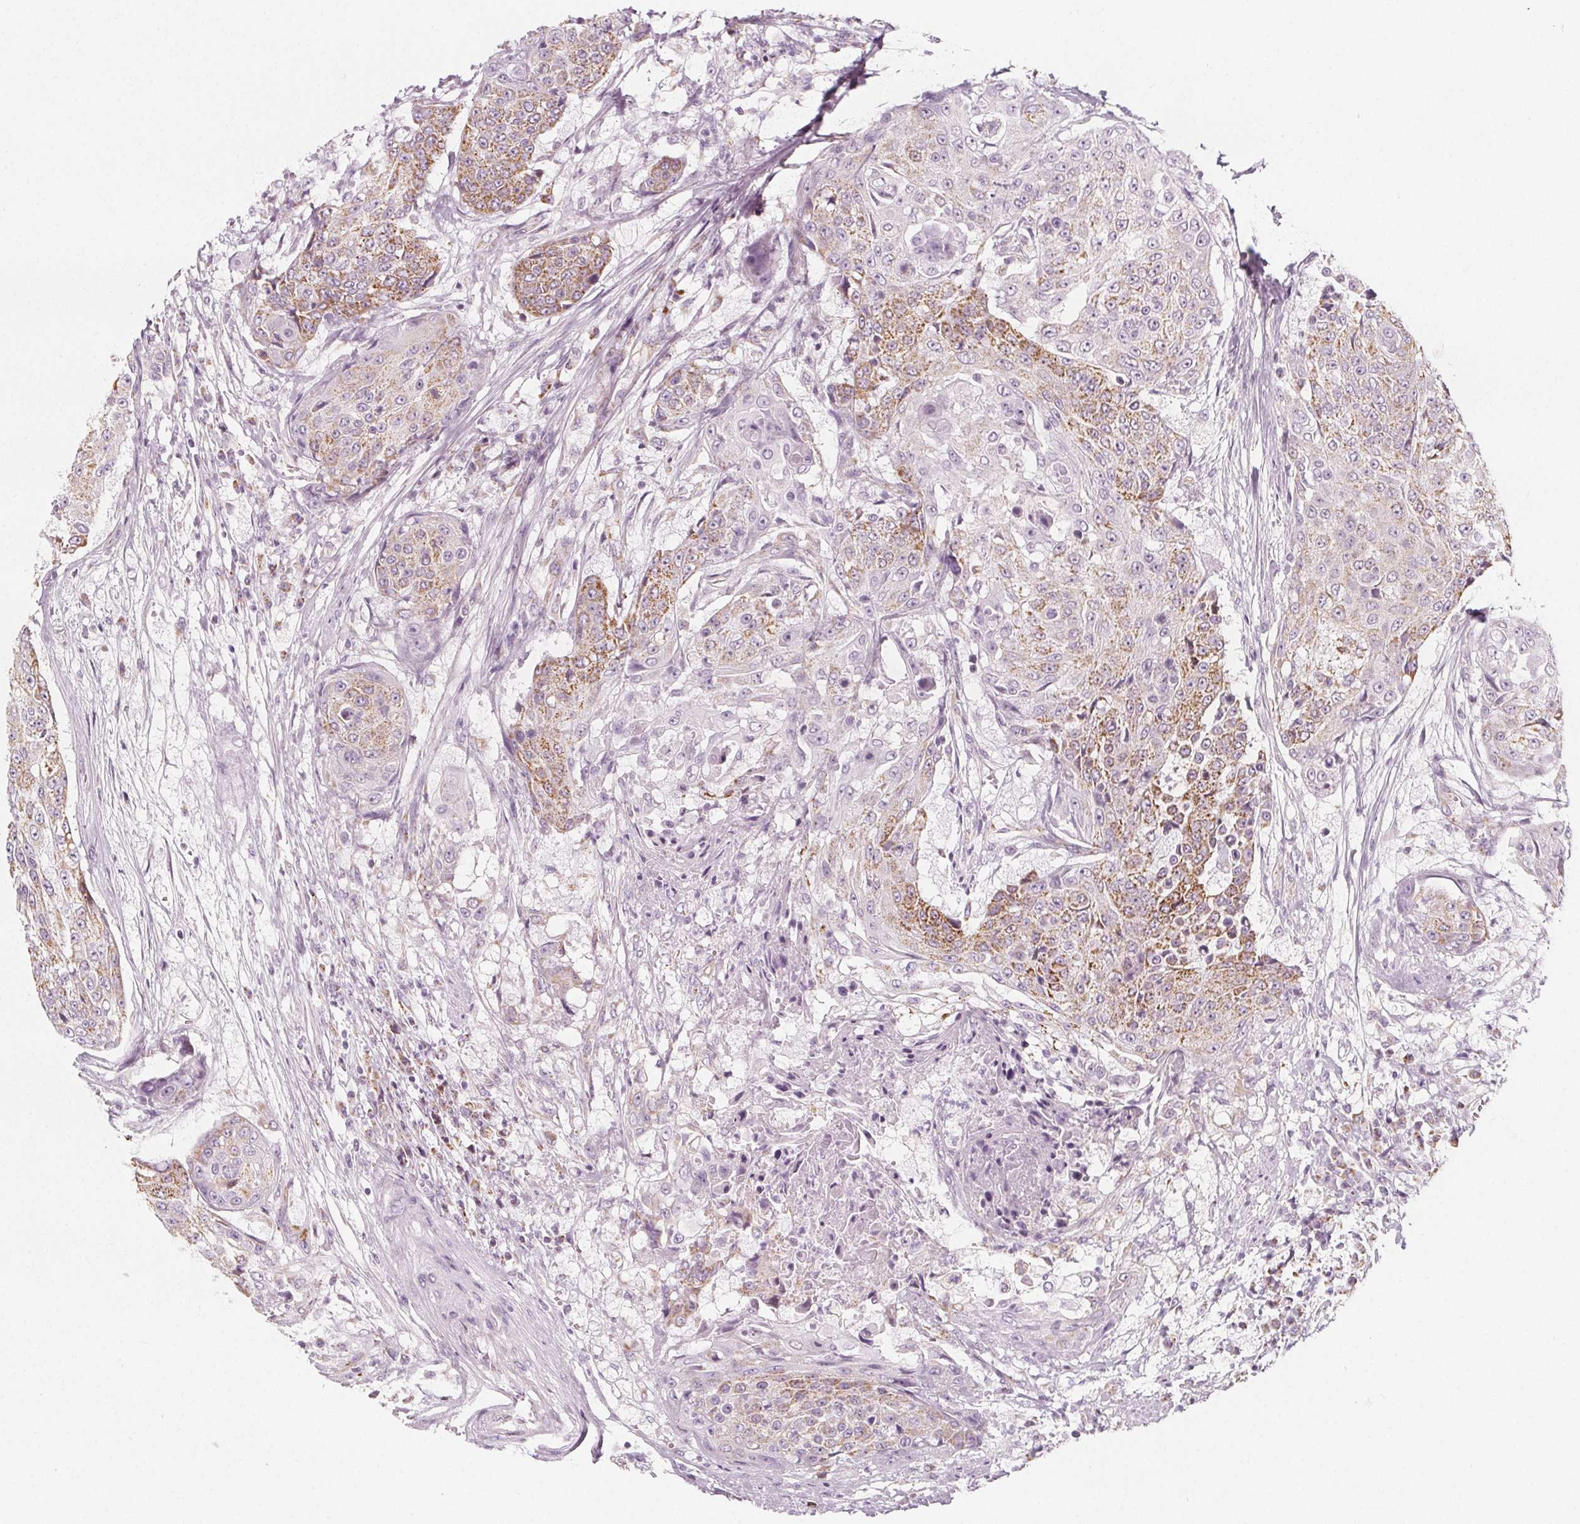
{"staining": {"intensity": "moderate", "quantity": "25%-75%", "location": "cytoplasmic/membranous"}, "tissue": "urothelial cancer", "cell_type": "Tumor cells", "image_type": "cancer", "snomed": [{"axis": "morphology", "description": "Urothelial carcinoma, High grade"}, {"axis": "topography", "description": "Urinary bladder"}], "caption": "This is an image of IHC staining of urothelial cancer, which shows moderate positivity in the cytoplasmic/membranous of tumor cells.", "gene": "IL17C", "patient": {"sex": "female", "age": 63}}